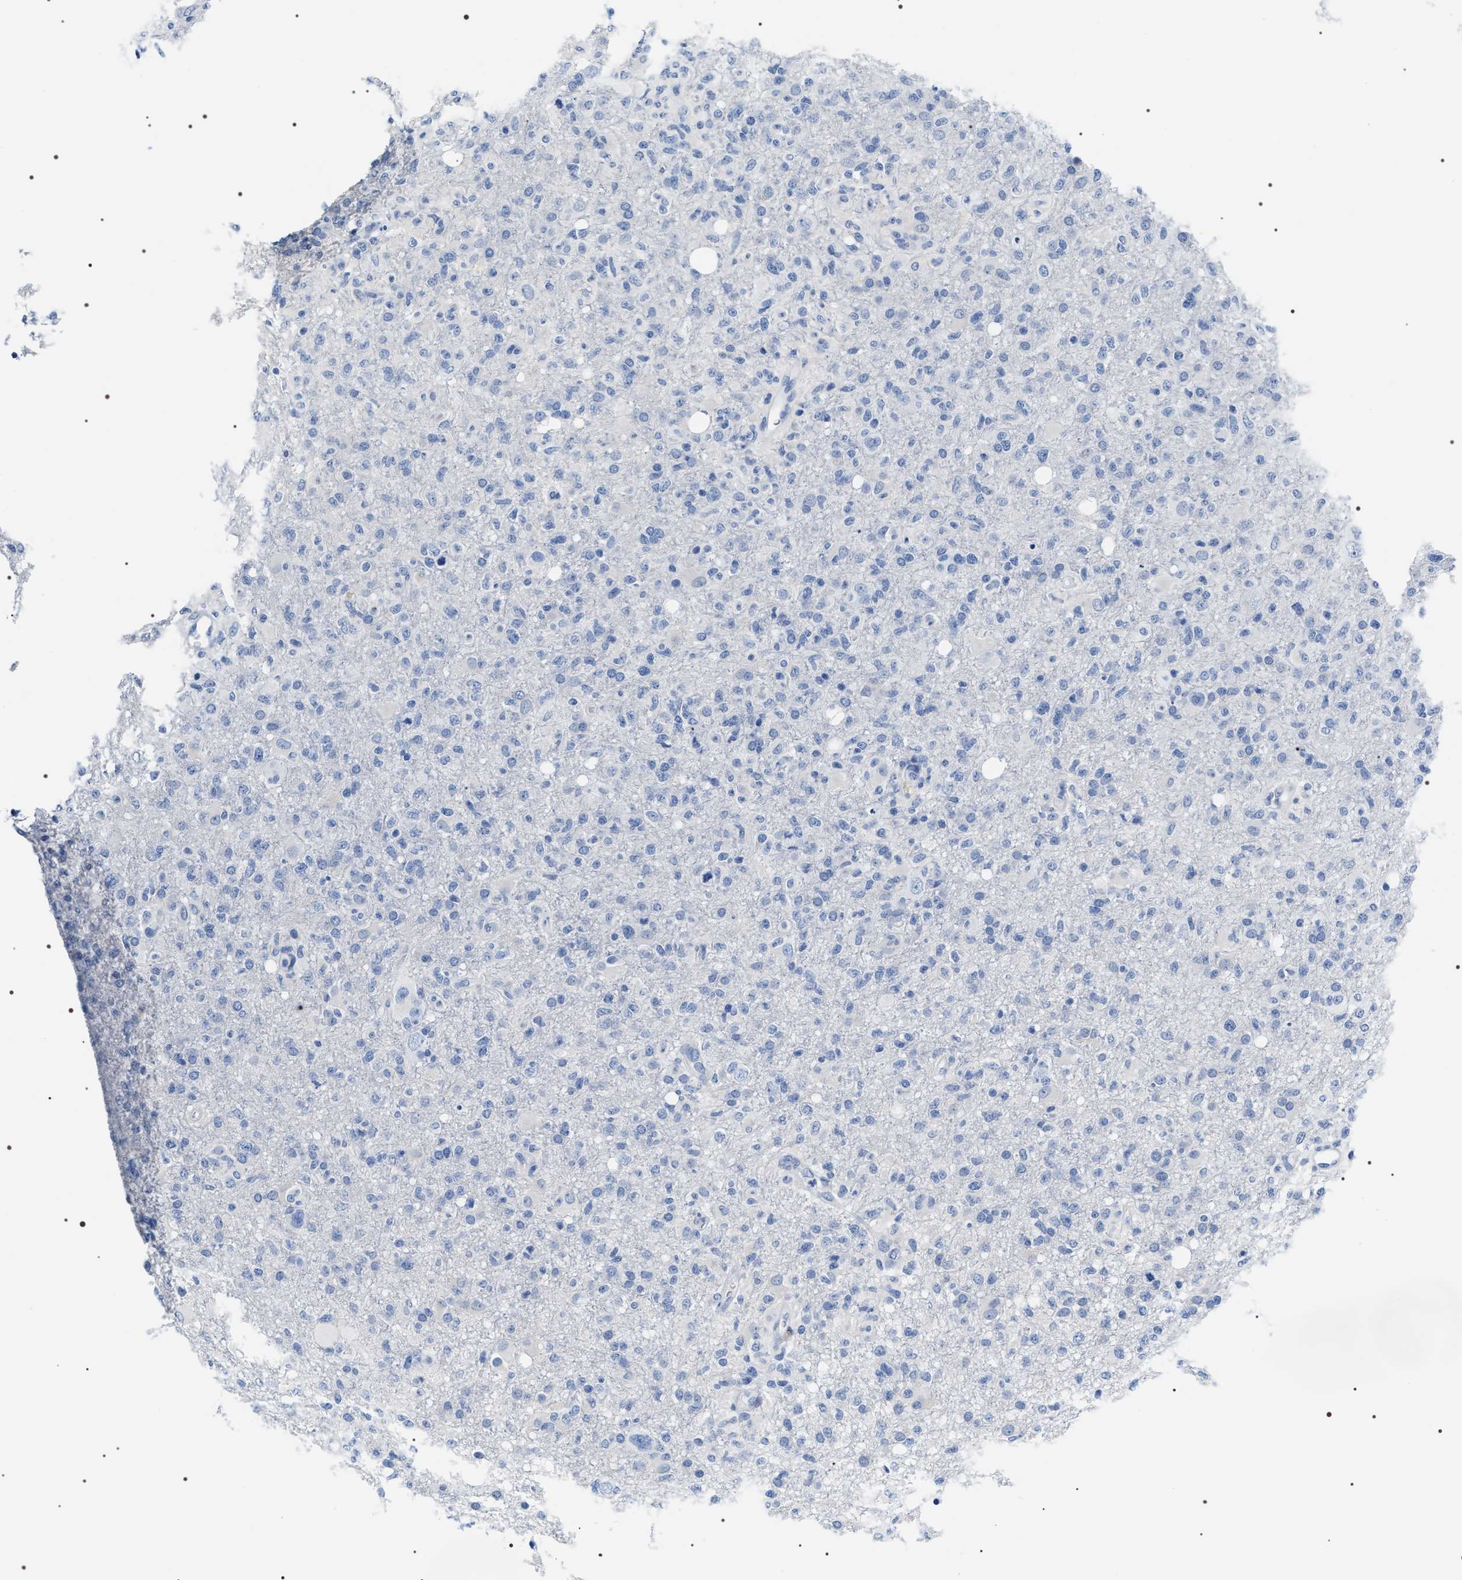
{"staining": {"intensity": "negative", "quantity": "none", "location": "none"}, "tissue": "glioma", "cell_type": "Tumor cells", "image_type": "cancer", "snomed": [{"axis": "morphology", "description": "Glioma, malignant, High grade"}, {"axis": "topography", "description": "Brain"}], "caption": "Immunohistochemical staining of malignant glioma (high-grade) shows no significant expression in tumor cells.", "gene": "ADH4", "patient": {"sex": "female", "age": 57}}